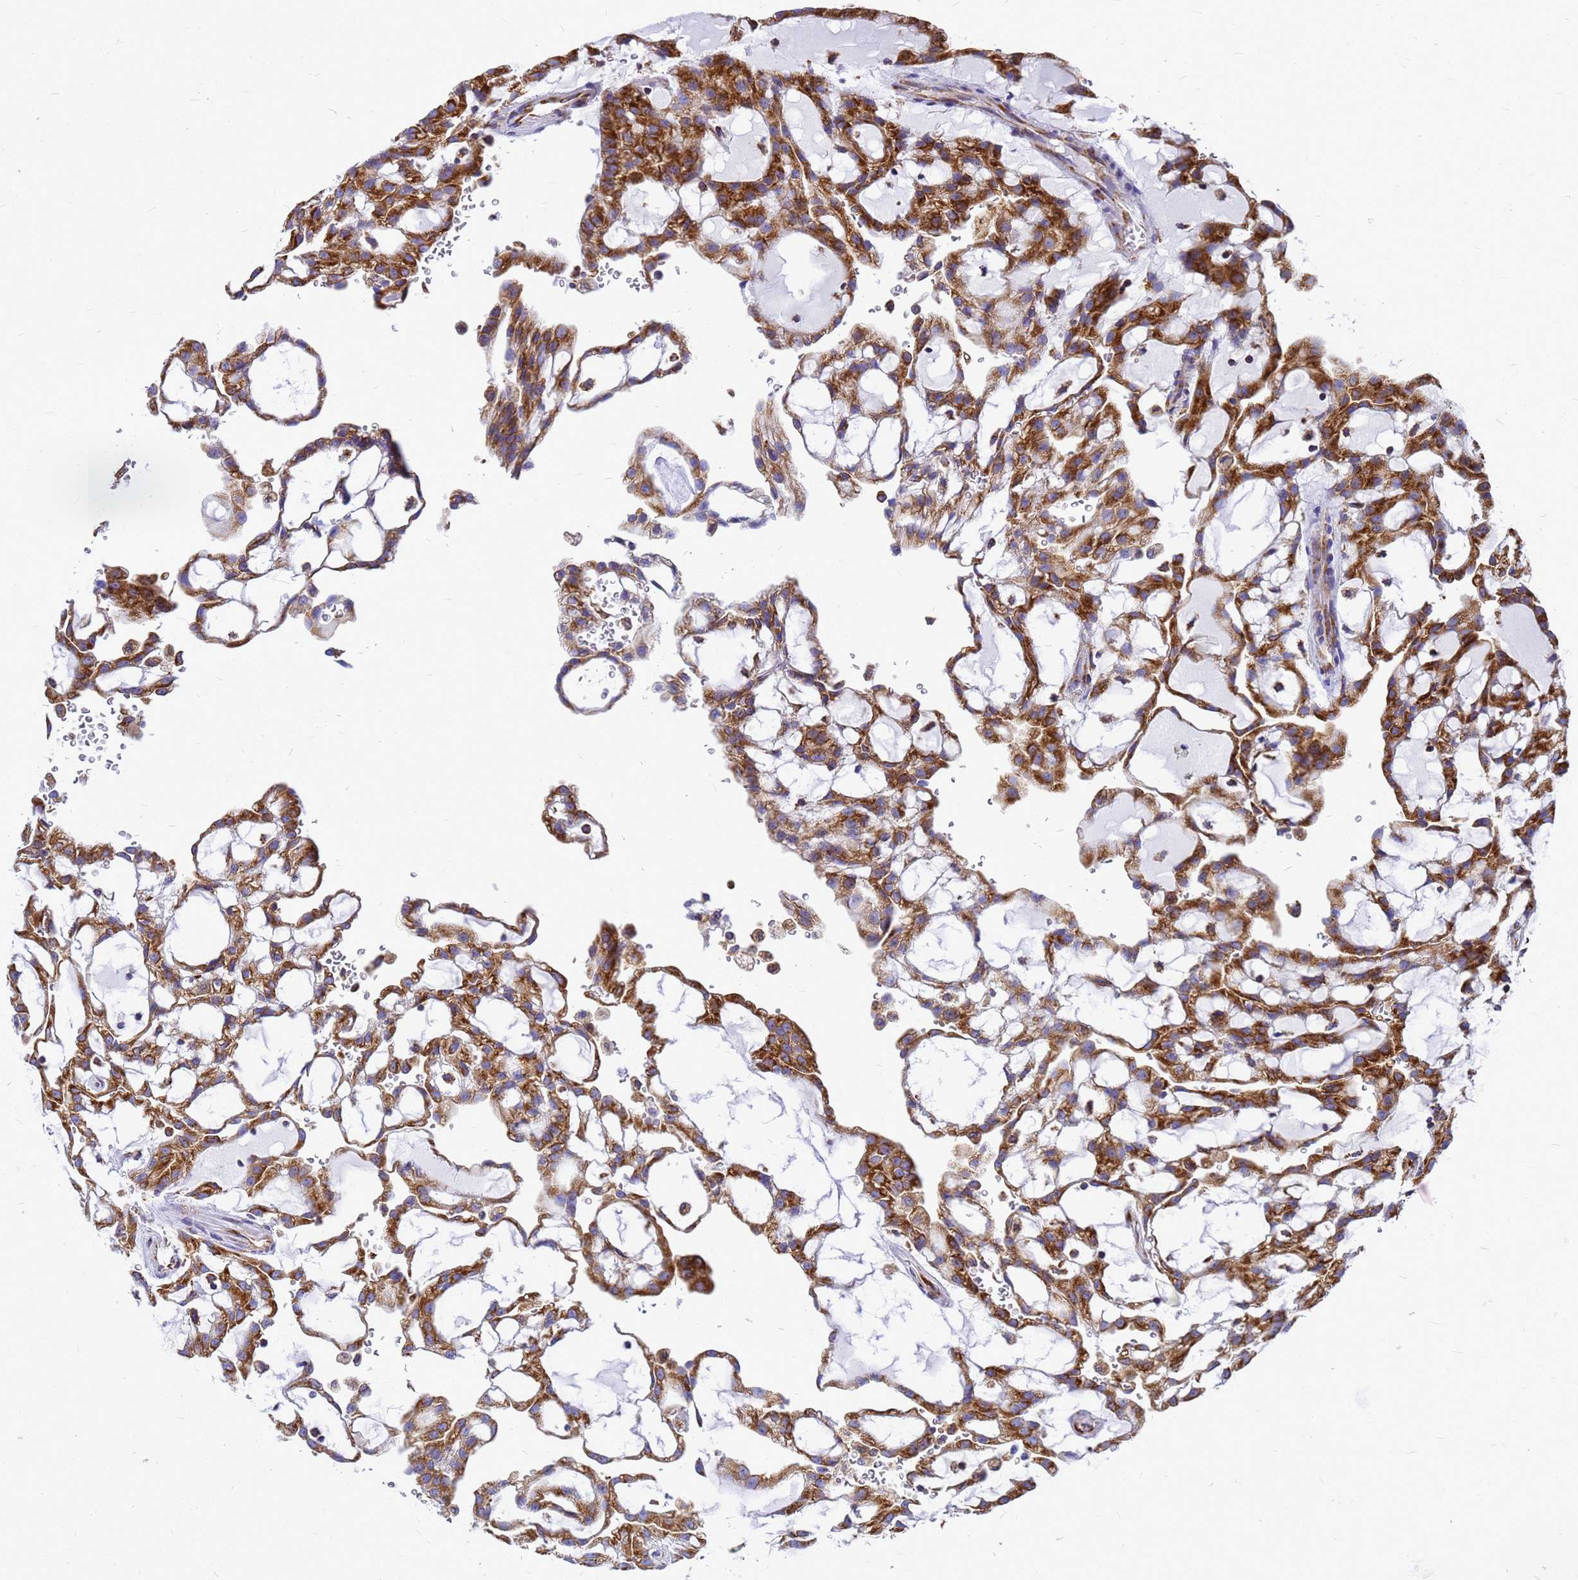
{"staining": {"intensity": "strong", "quantity": ">75%", "location": "cytoplasmic/membranous"}, "tissue": "renal cancer", "cell_type": "Tumor cells", "image_type": "cancer", "snomed": [{"axis": "morphology", "description": "Adenocarcinoma, NOS"}, {"axis": "topography", "description": "Kidney"}], "caption": "This is a micrograph of immunohistochemistry staining of renal cancer (adenocarcinoma), which shows strong expression in the cytoplasmic/membranous of tumor cells.", "gene": "EEF1D", "patient": {"sex": "male", "age": 63}}